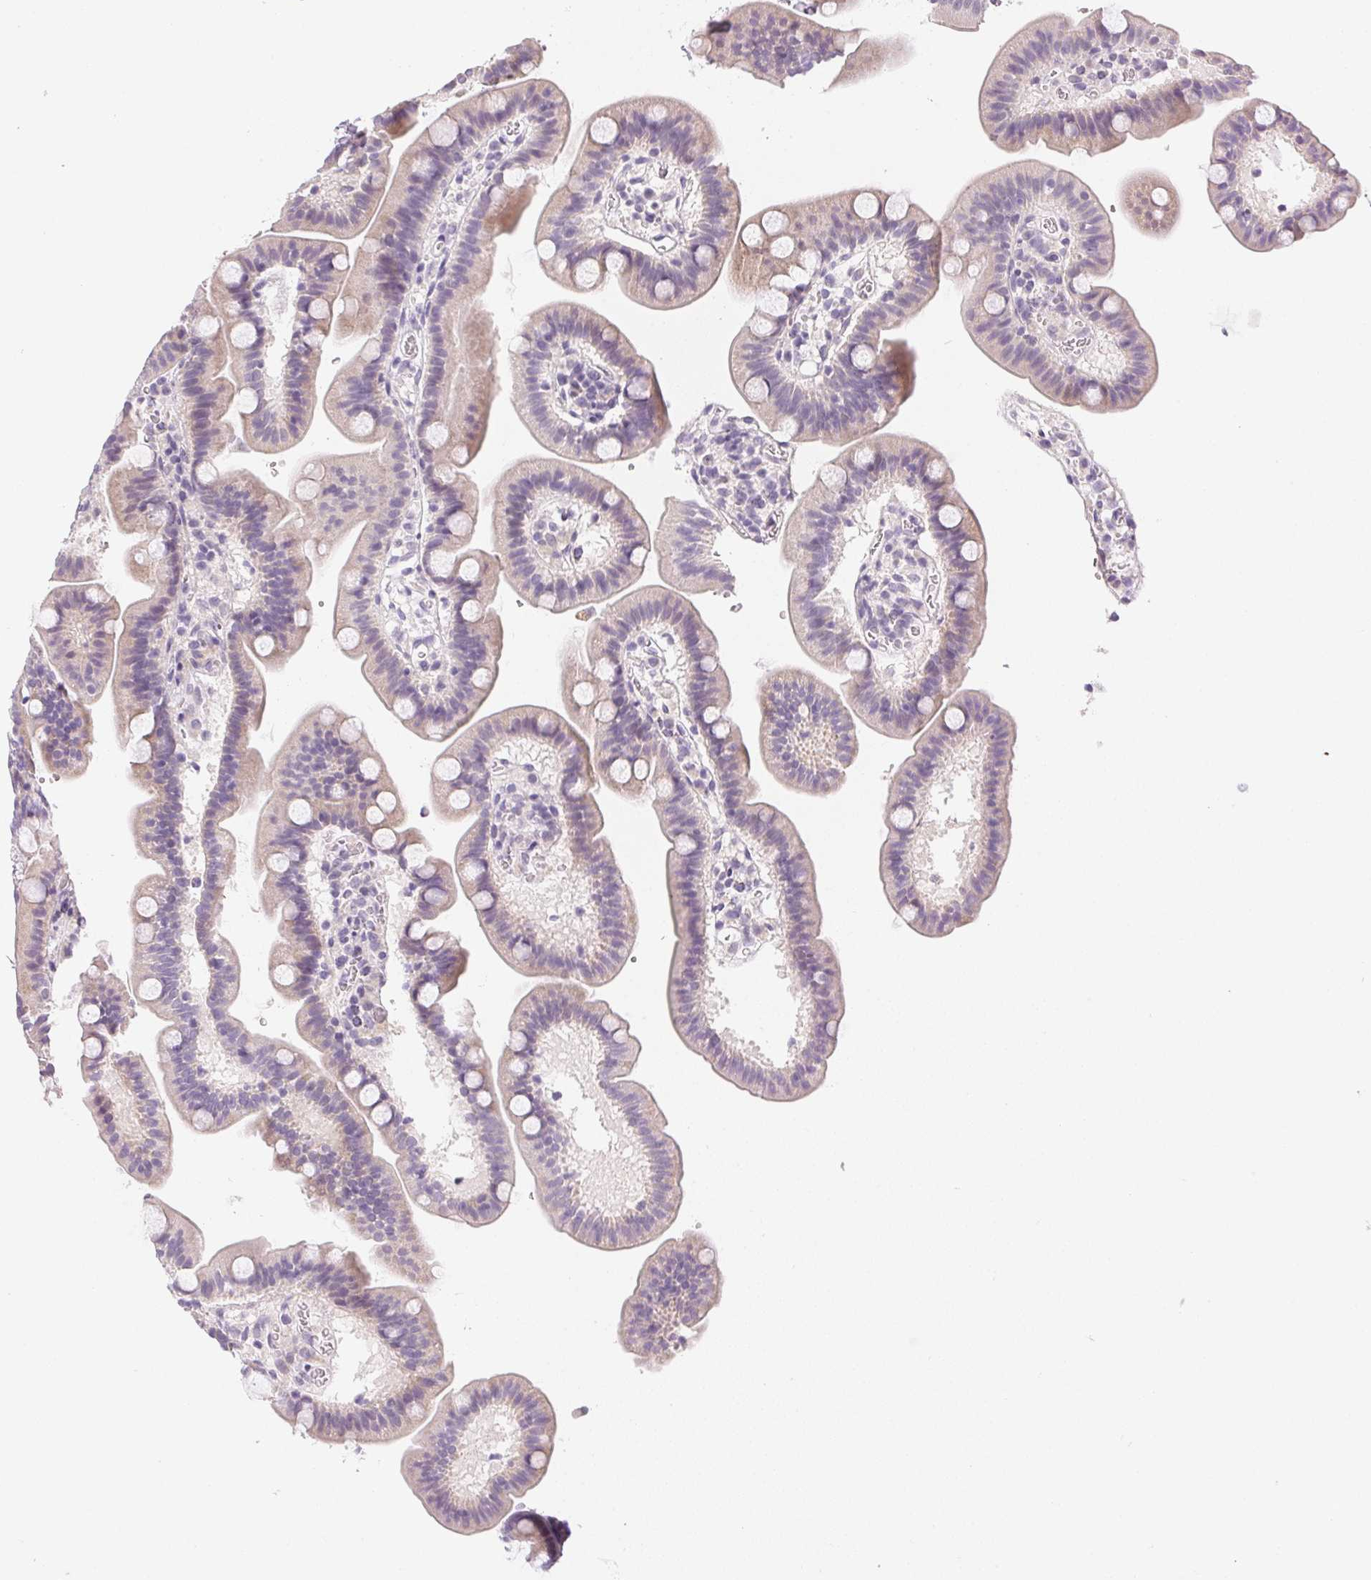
{"staining": {"intensity": "weak", "quantity": "<25%", "location": "cytoplasmic/membranous"}, "tissue": "duodenum", "cell_type": "Glandular cells", "image_type": "normal", "snomed": [{"axis": "morphology", "description": "Normal tissue, NOS"}, {"axis": "topography", "description": "Pancreas"}, {"axis": "topography", "description": "Duodenum"}], "caption": "A photomicrograph of duodenum stained for a protein reveals no brown staining in glandular cells.", "gene": "GSDMC", "patient": {"sex": "male", "age": 59}}